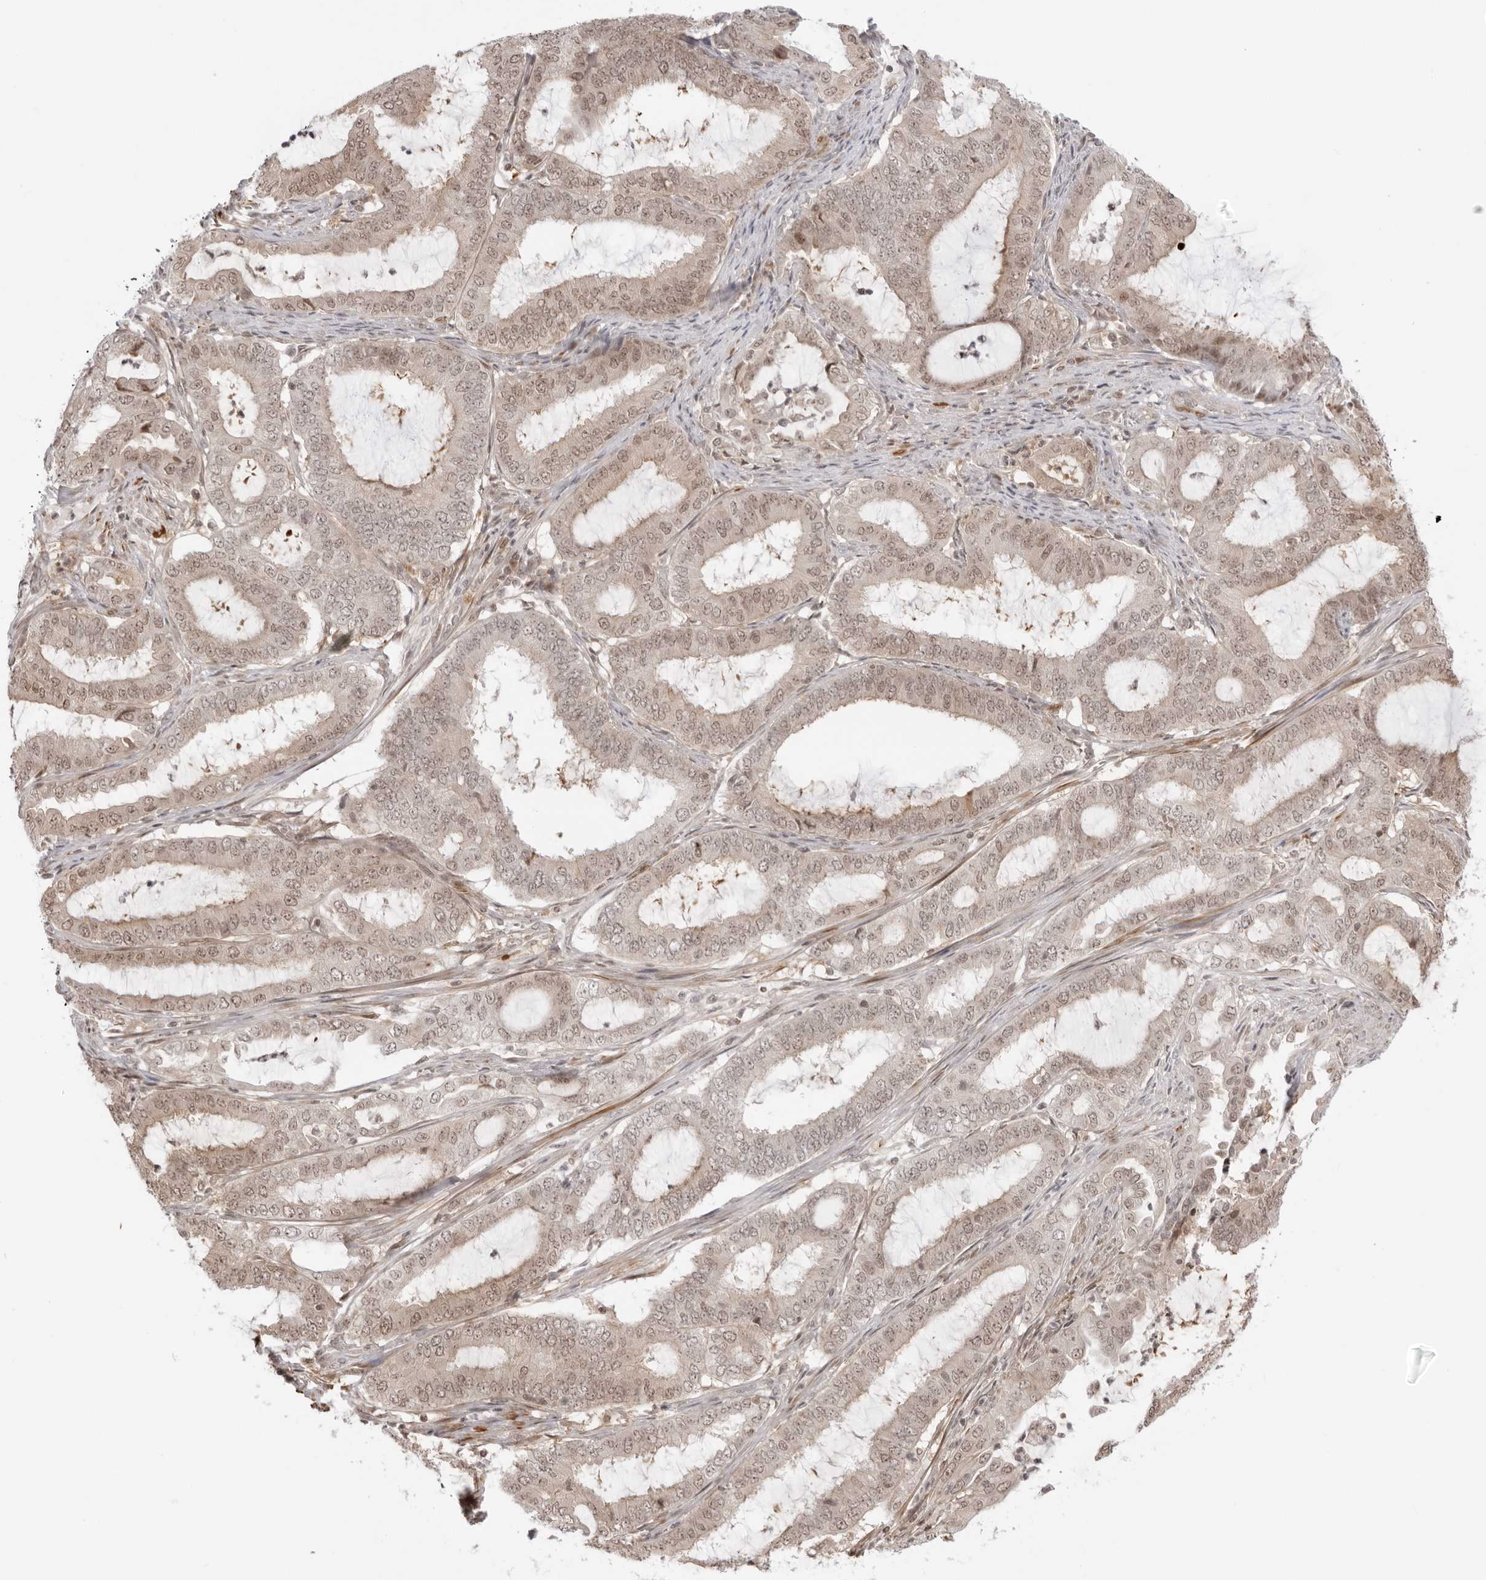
{"staining": {"intensity": "weak", "quantity": "<25%", "location": "cytoplasmic/membranous,nuclear"}, "tissue": "endometrial cancer", "cell_type": "Tumor cells", "image_type": "cancer", "snomed": [{"axis": "morphology", "description": "Adenocarcinoma, NOS"}, {"axis": "topography", "description": "Endometrium"}], "caption": "Tumor cells show no significant expression in endometrial cancer (adenocarcinoma).", "gene": "RNF146", "patient": {"sex": "female", "age": 51}}